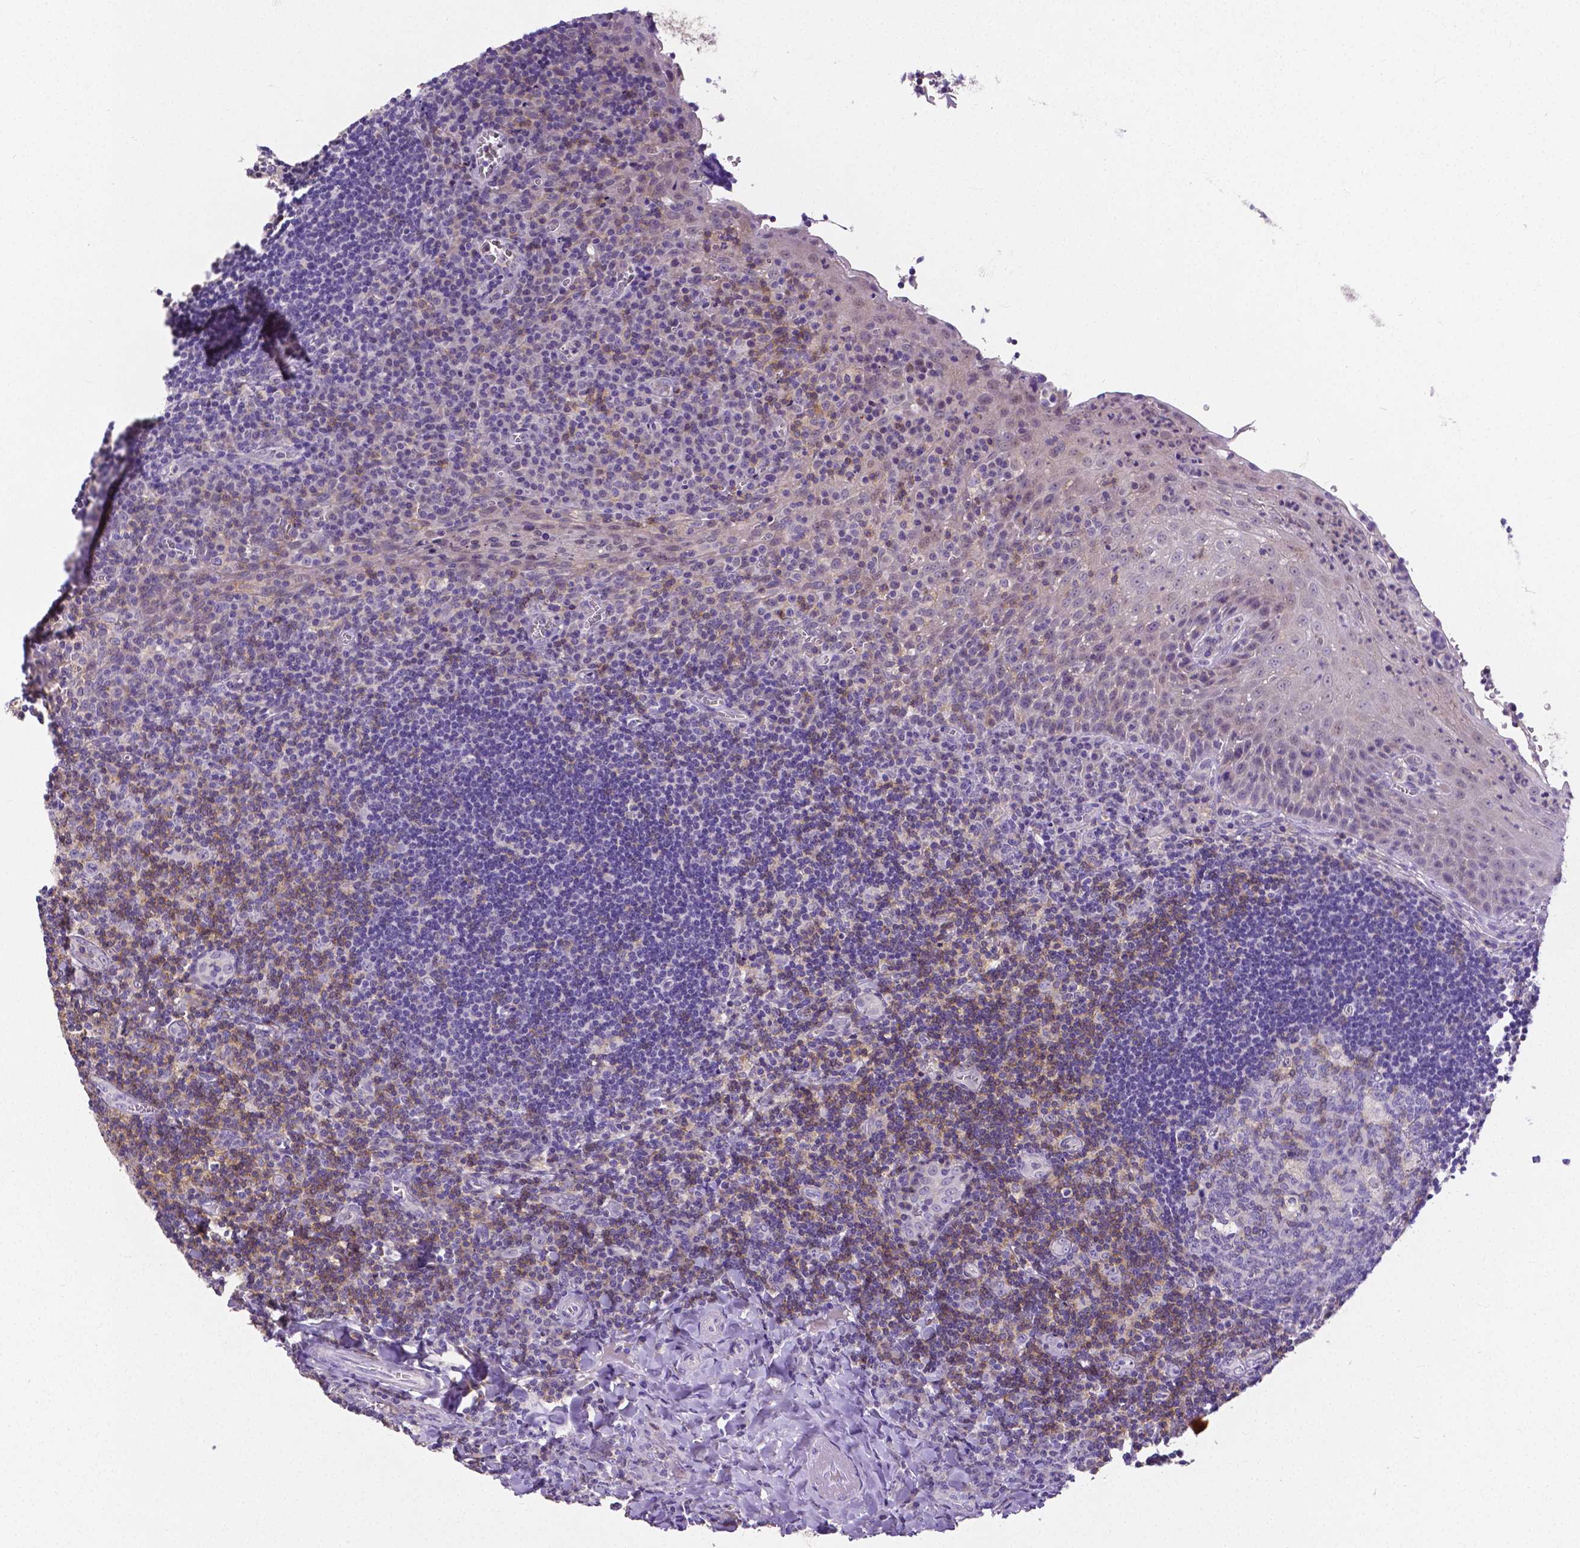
{"staining": {"intensity": "weak", "quantity": "<25%", "location": "cytoplasmic/membranous"}, "tissue": "tonsil", "cell_type": "Germinal center cells", "image_type": "normal", "snomed": [{"axis": "morphology", "description": "Normal tissue, NOS"}, {"axis": "morphology", "description": "Inflammation, NOS"}, {"axis": "topography", "description": "Tonsil"}], "caption": "An IHC image of normal tonsil is shown. There is no staining in germinal center cells of tonsil.", "gene": "CD4", "patient": {"sex": "female", "age": 31}}